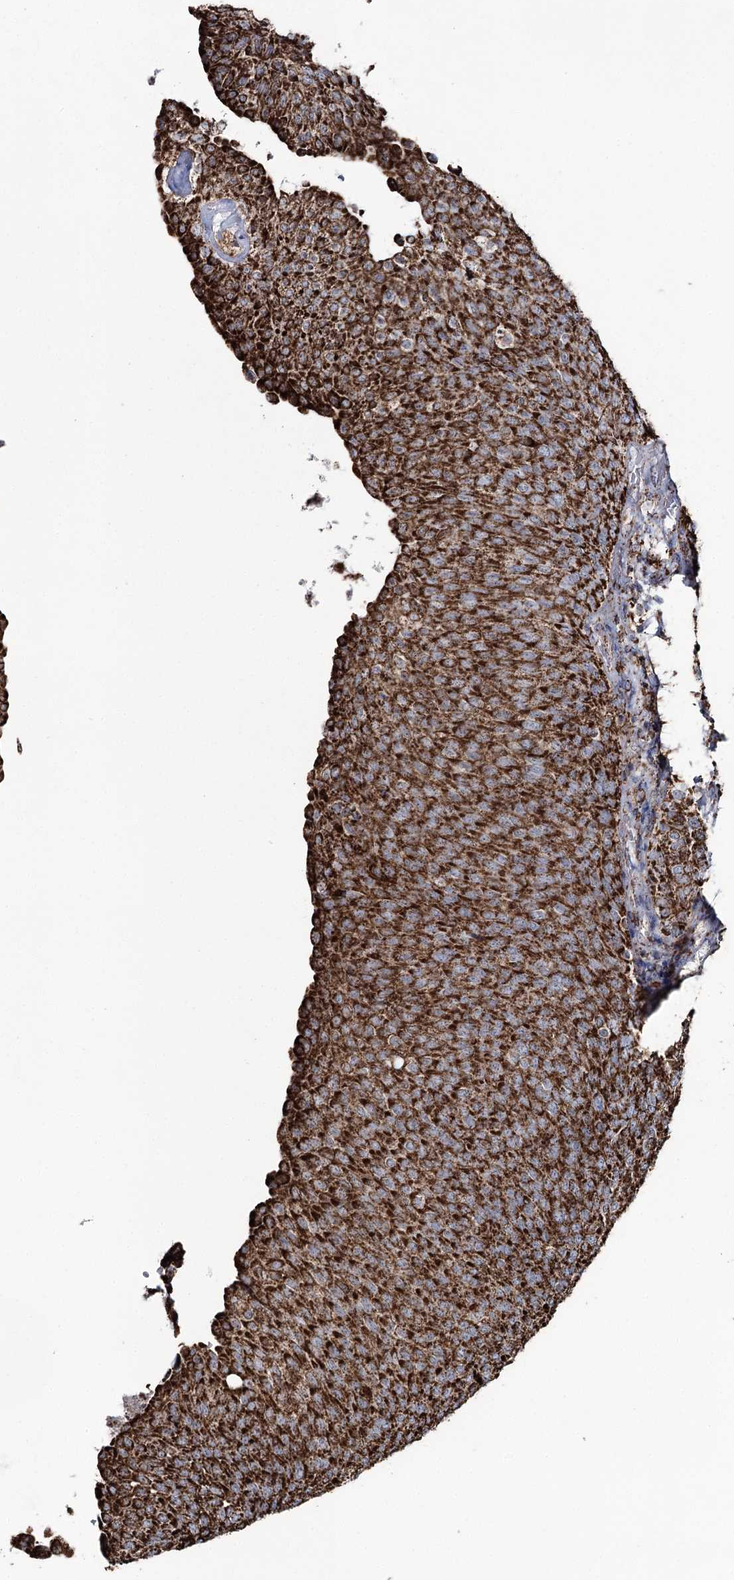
{"staining": {"intensity": "strong", "quantity": ">75%", "location": "cytoplasmic/membranous"}, "tissue": "urothelial cancer", "cell_type": "Tumor cells", "image_type": "cancer", "snomed": [{"axis": "morphology", "description": "Urothelial carcinoma, Low grade"}, {"axis": "topography", "description": "Urinary bladder"}], "caption": "An IHC photomicrograph of neoplastic tissue is shown. Protein staining in brown shows strong cytoplasmic/membranous positivity in urothelial cancer within tumor cells.", "gene": "CWF19L1", "patient": {"sex": "female", "age": 79}}